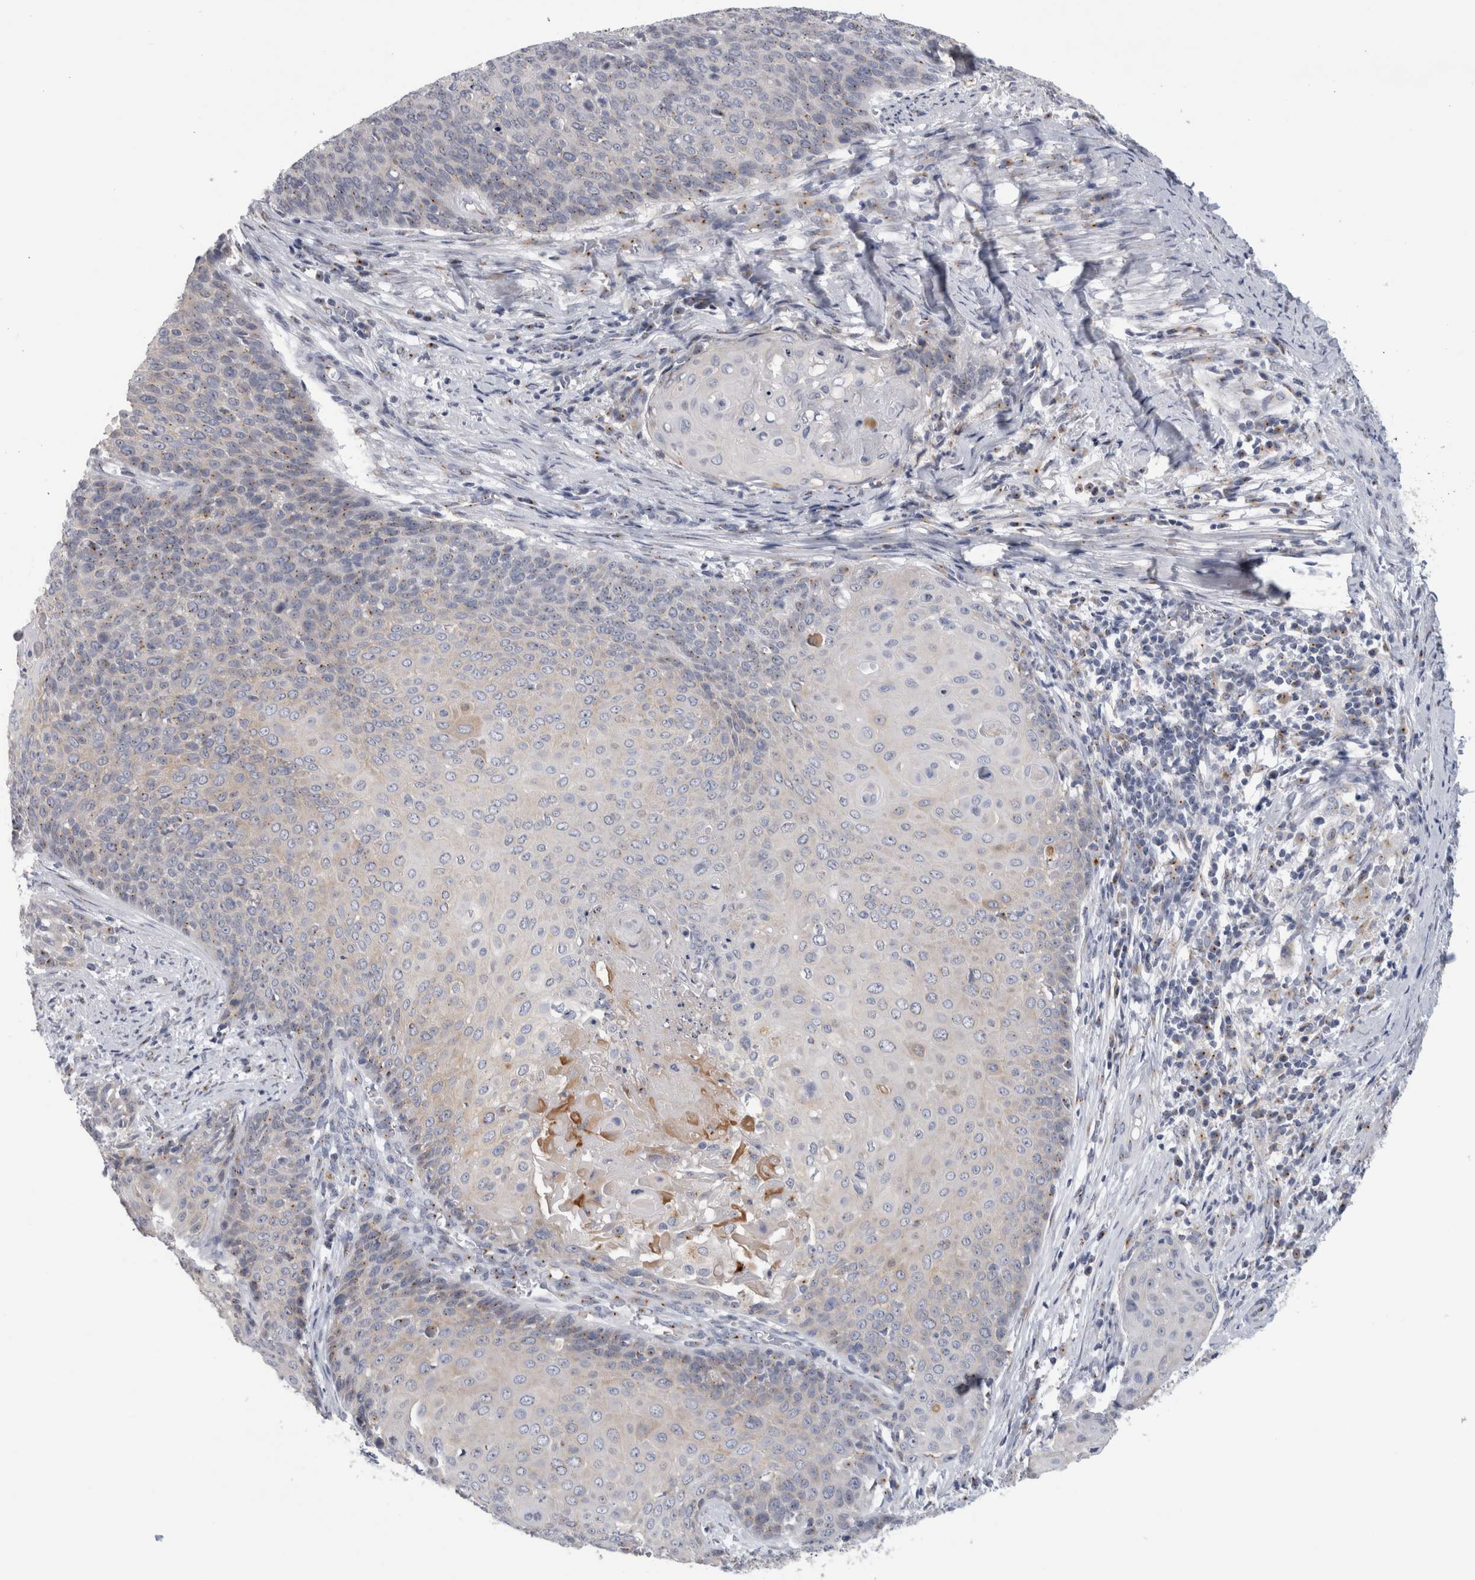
{"staining": {"intensity": "negative", "quantity": "none", "location": "none"}, "tissue": "cervical cancer", "cell_type": "Tumor cells", "image_type": "cancer", "snomed": [{"axis": "morphology", "description": "Squamous cell carcinoma, NOS"}, {"axis": "topography", "description": "Cervix"}], "caption": "Protein analysis of squamous cell carcinoma (cervical) shows no significant expression in tumor cells.", "gene": "AKAP9", "patient": {"sex": "female", "age": 39}}